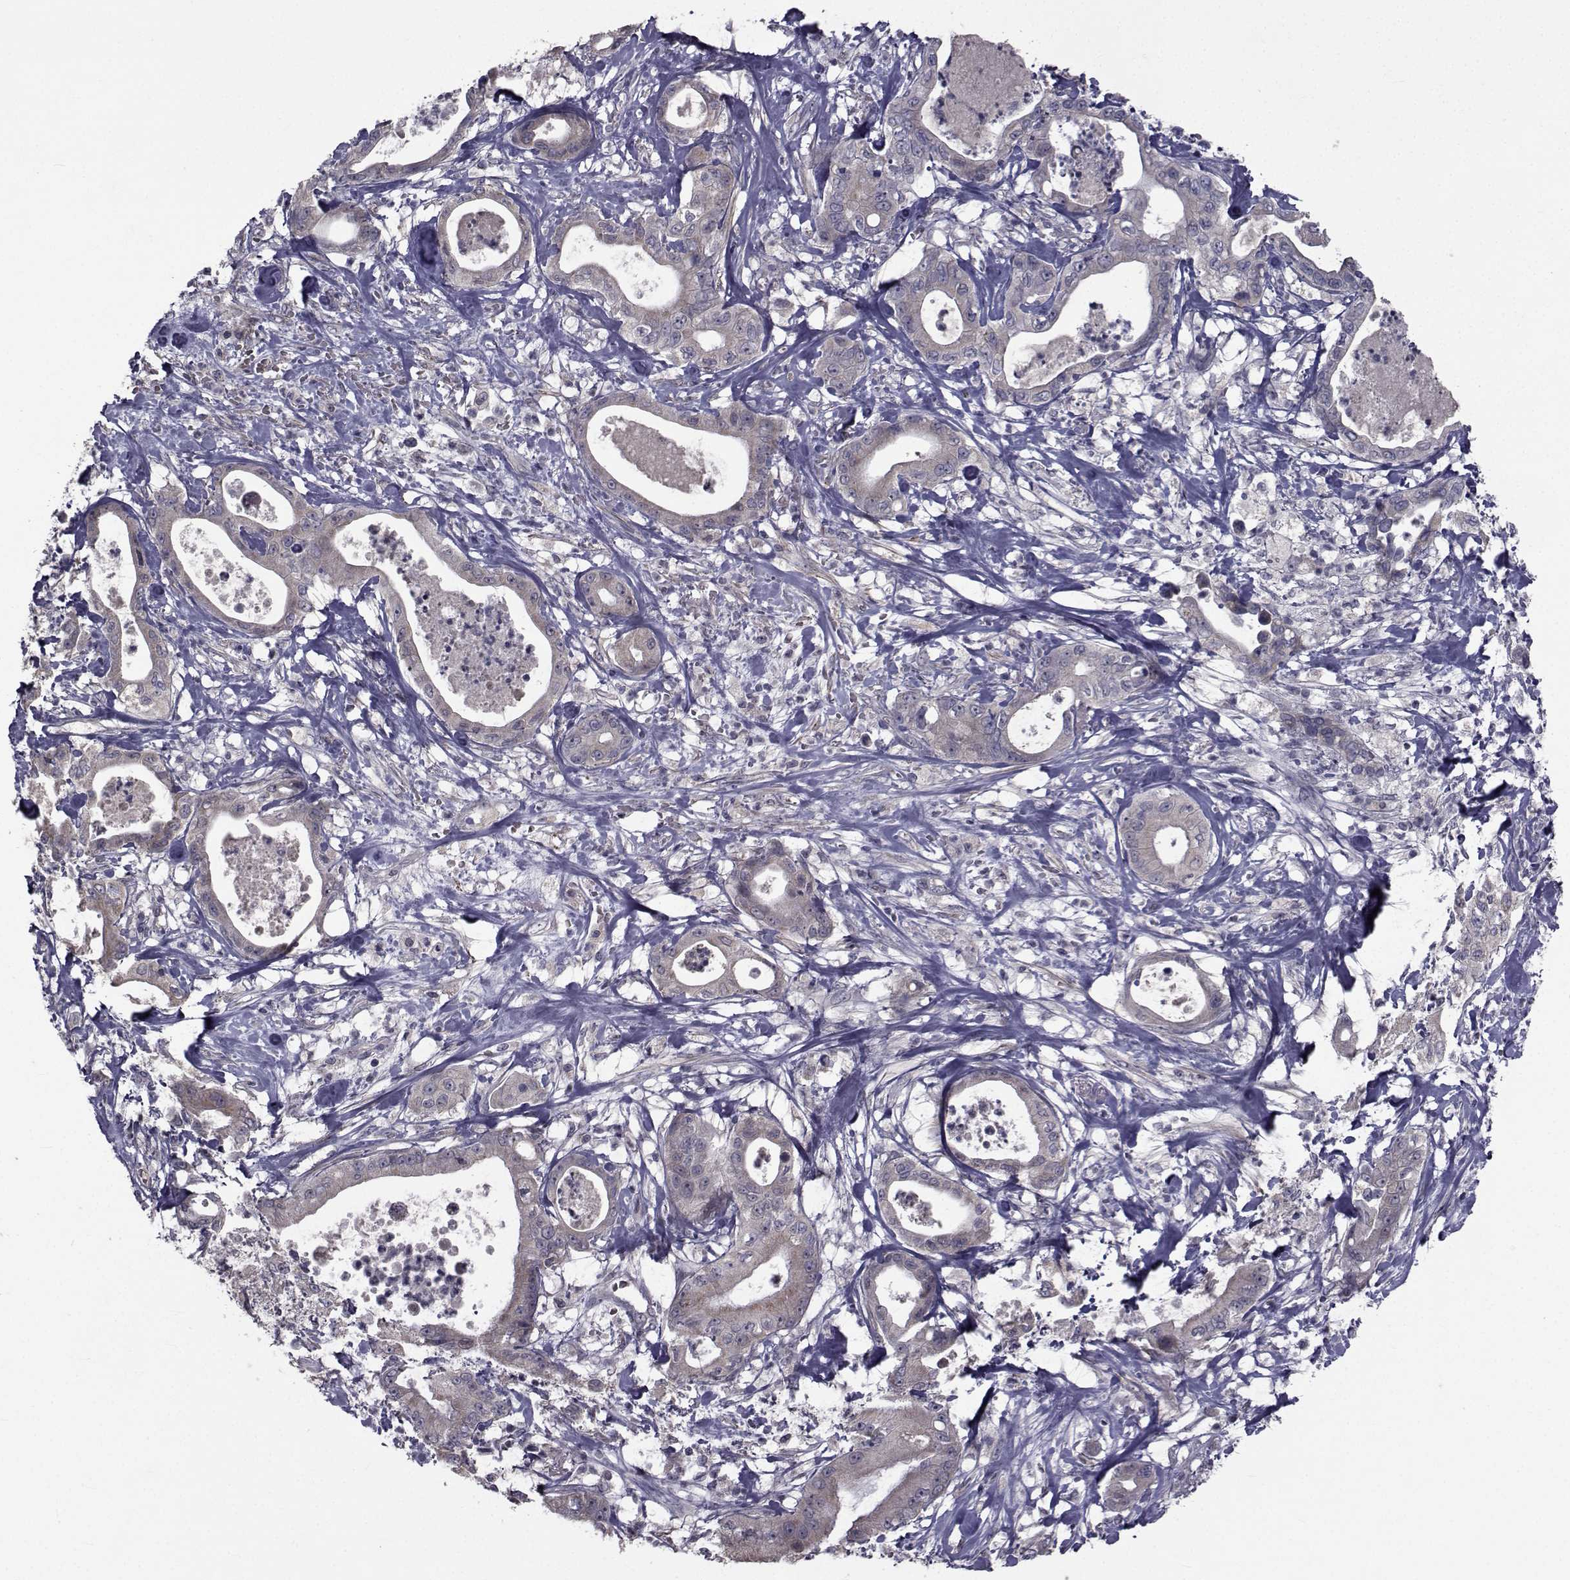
{"staining": {"intensity": "negative", "quantity": "none", "location": "none"}, "tissue": "pancreatic cancer", "cell_type": "Tumor cells", "image_type": "cancer", "snomed": [{"axis": "morphology", "description": "Adenocarcinoma, NOS"}, {"axis": "topography", "description": "Pancreas"}], "caption": "This is an IHC photomicrograph of human adenocarcinoma (pancreatic). There is no positivity in tumor cells.", "gene": "FDXR", "patient": {"sex": "male", "age": 71}}